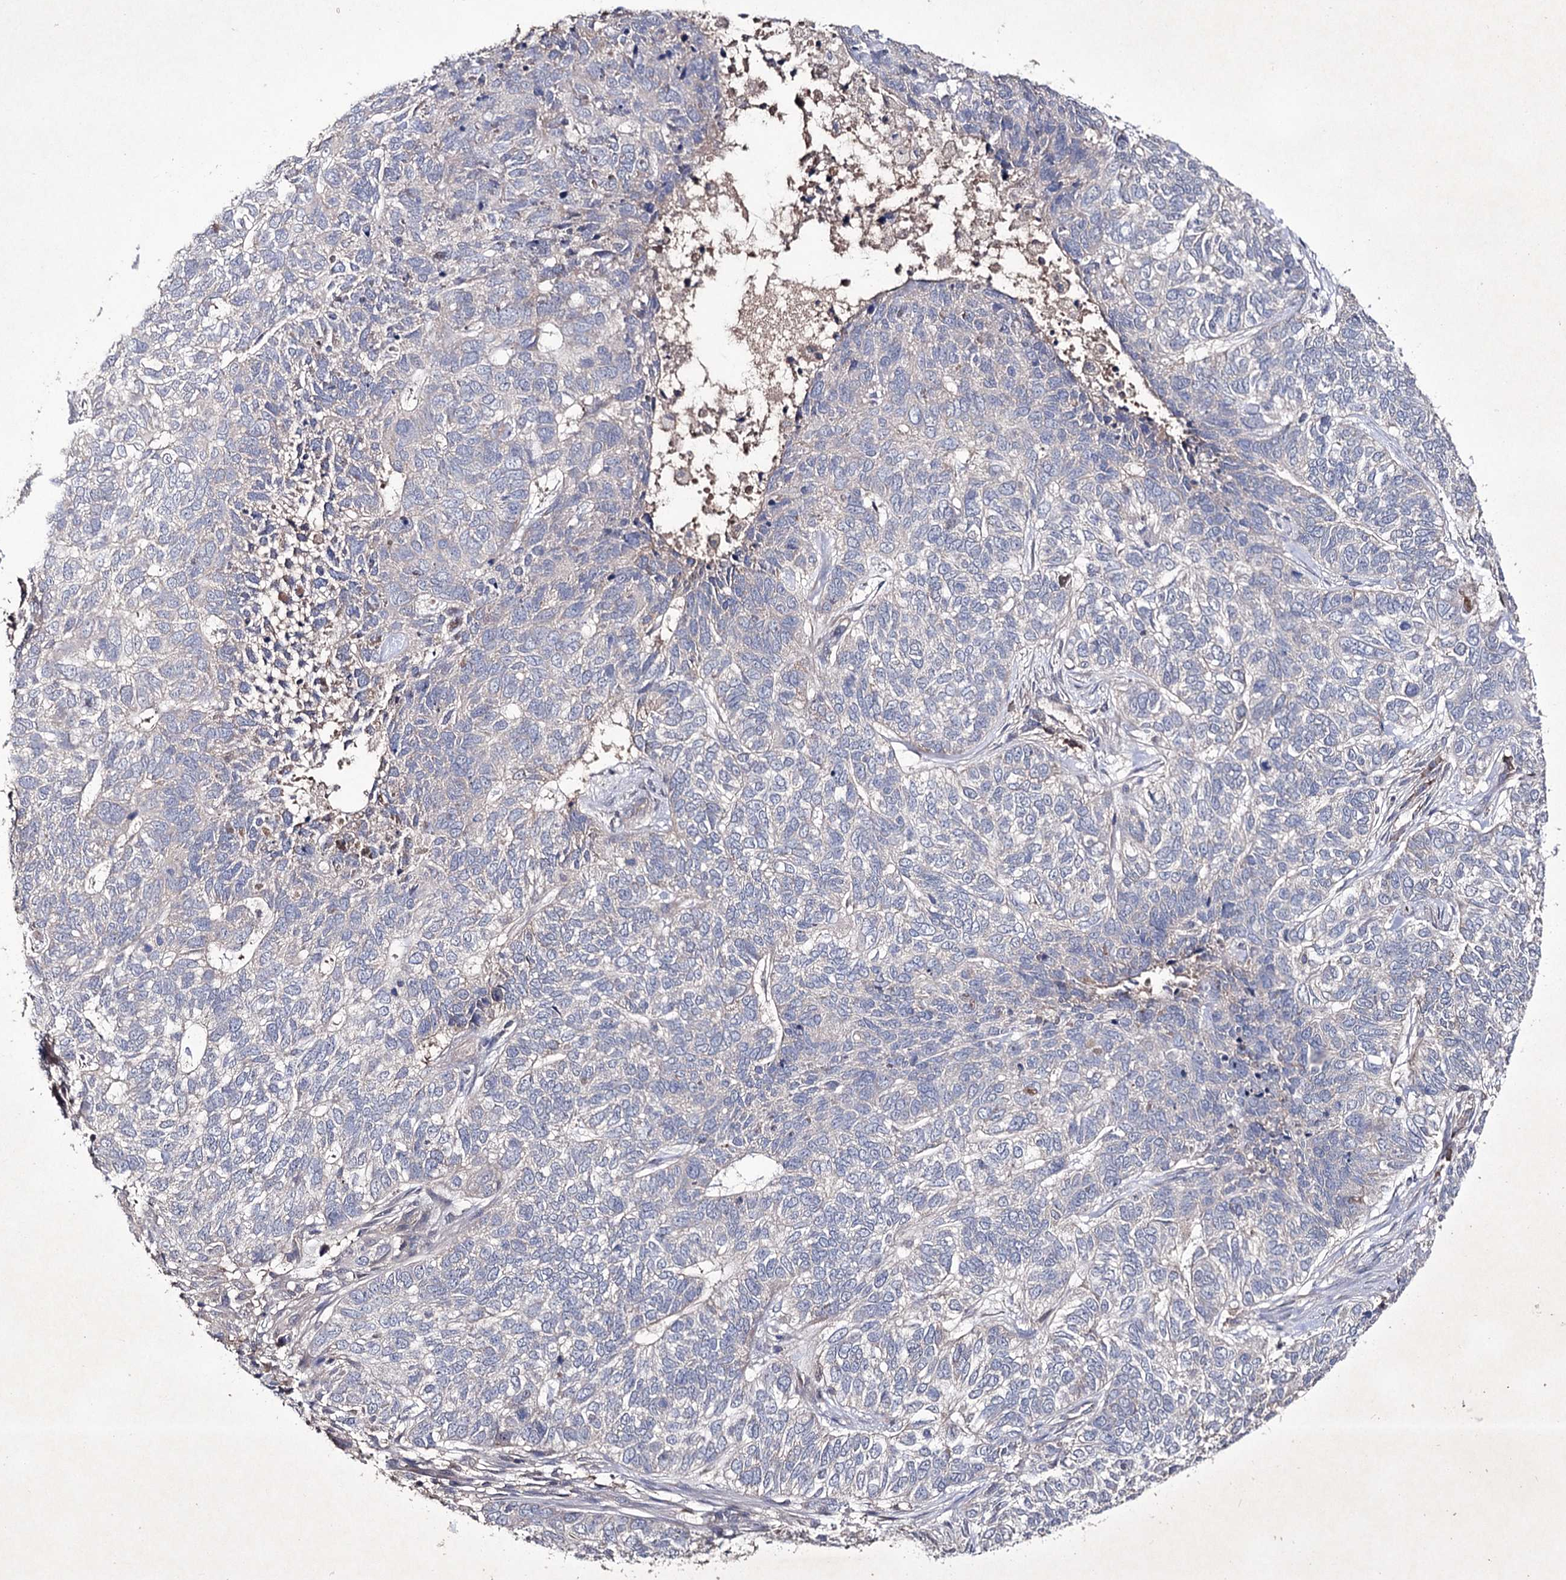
{"staining": {"intensity": "negative", "quantity": "none", "location": "none"}, "tissue": "skin cancer", "cell_type": "Tumor cells", "image_type": "cancer", "snomed": [{"axis": "morphology", "description": "Basal cell carcinoma"}, {"axis": "topography", "description": "Skin"}], "caption": "IHC of skin cancer displays no expression in tumor cells.", "gene": "SEMA4G", "patient": {"sex": "female", "age": 65}}